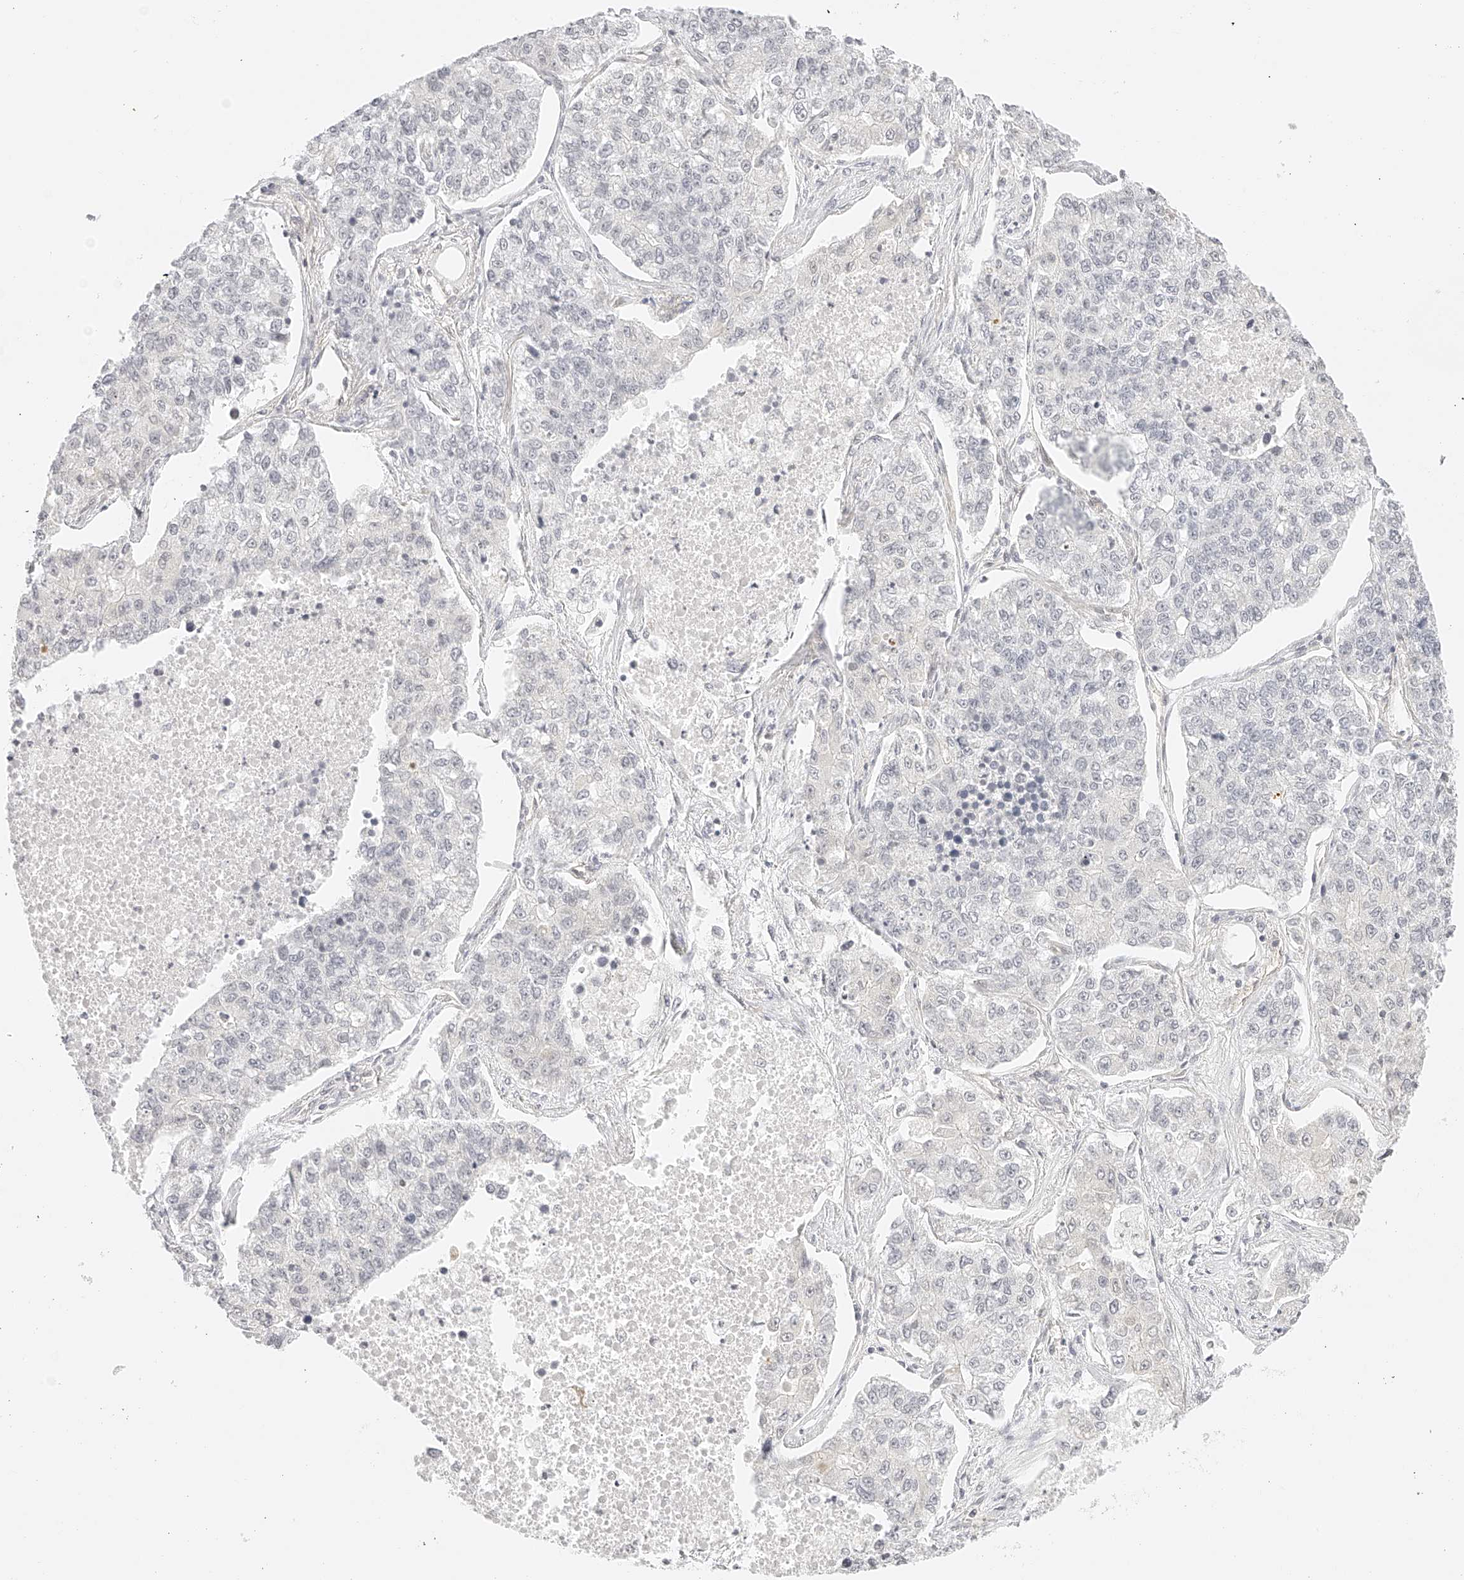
{"staining": {"intensity": "negative", "quantity": "none", "location": "none"}, "tissue": "lung cancer", "cell_type": "Tumor cells", "image_type": "cancer", "snomed": [{"axis": "morphology", "description": "Adenocarcinoma, NOS"}, {"axis": "topography", "description": "Lung"}], "caption": "The photomicrograph exhibits no staining of tumor cells in adenocarcinoma (lung).", "gene": "ZFP69", "patient": {"sex": "male", "age": 49}}